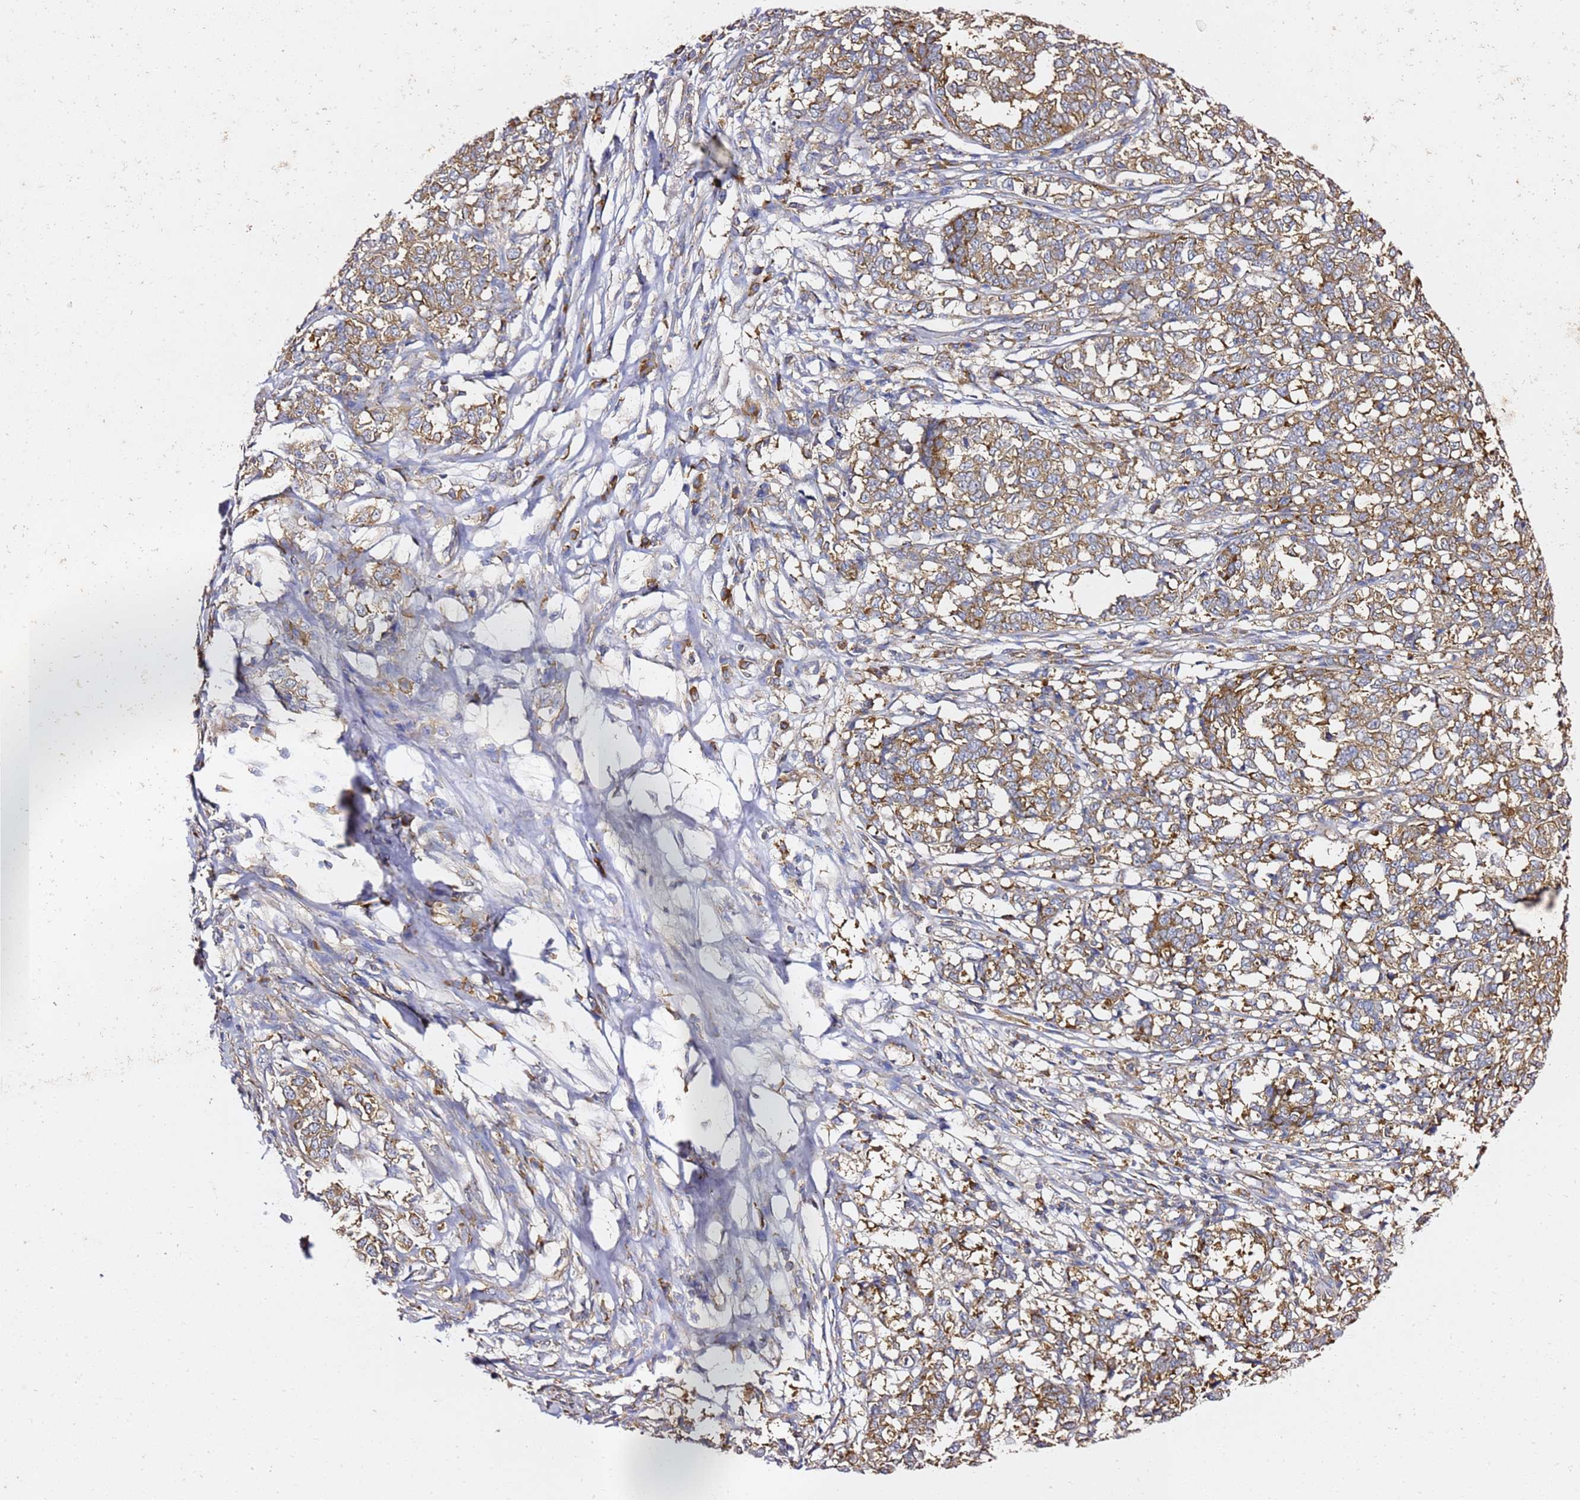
{"staining": {"intensity": "moderate", "quantity": ">75%", "location": "cytoplasmic/membranous"}, "tissue": "melanoma", "cell_type": "Tumor cells", "image_type": "cancer", "snomed": [{"axis": "morphology", "description": "Malignant melanoma, NOS"}, {"axis": "topography", "description": "Skin"}], "caption": "The micrograph shows immunohistochemical staining of melanoma. There is moderate cytoplasmic/membranous expression is identified in about >75% of tumor cells.", "gene": "TPST1", "patient": {"sex": "female", "age": 72}}